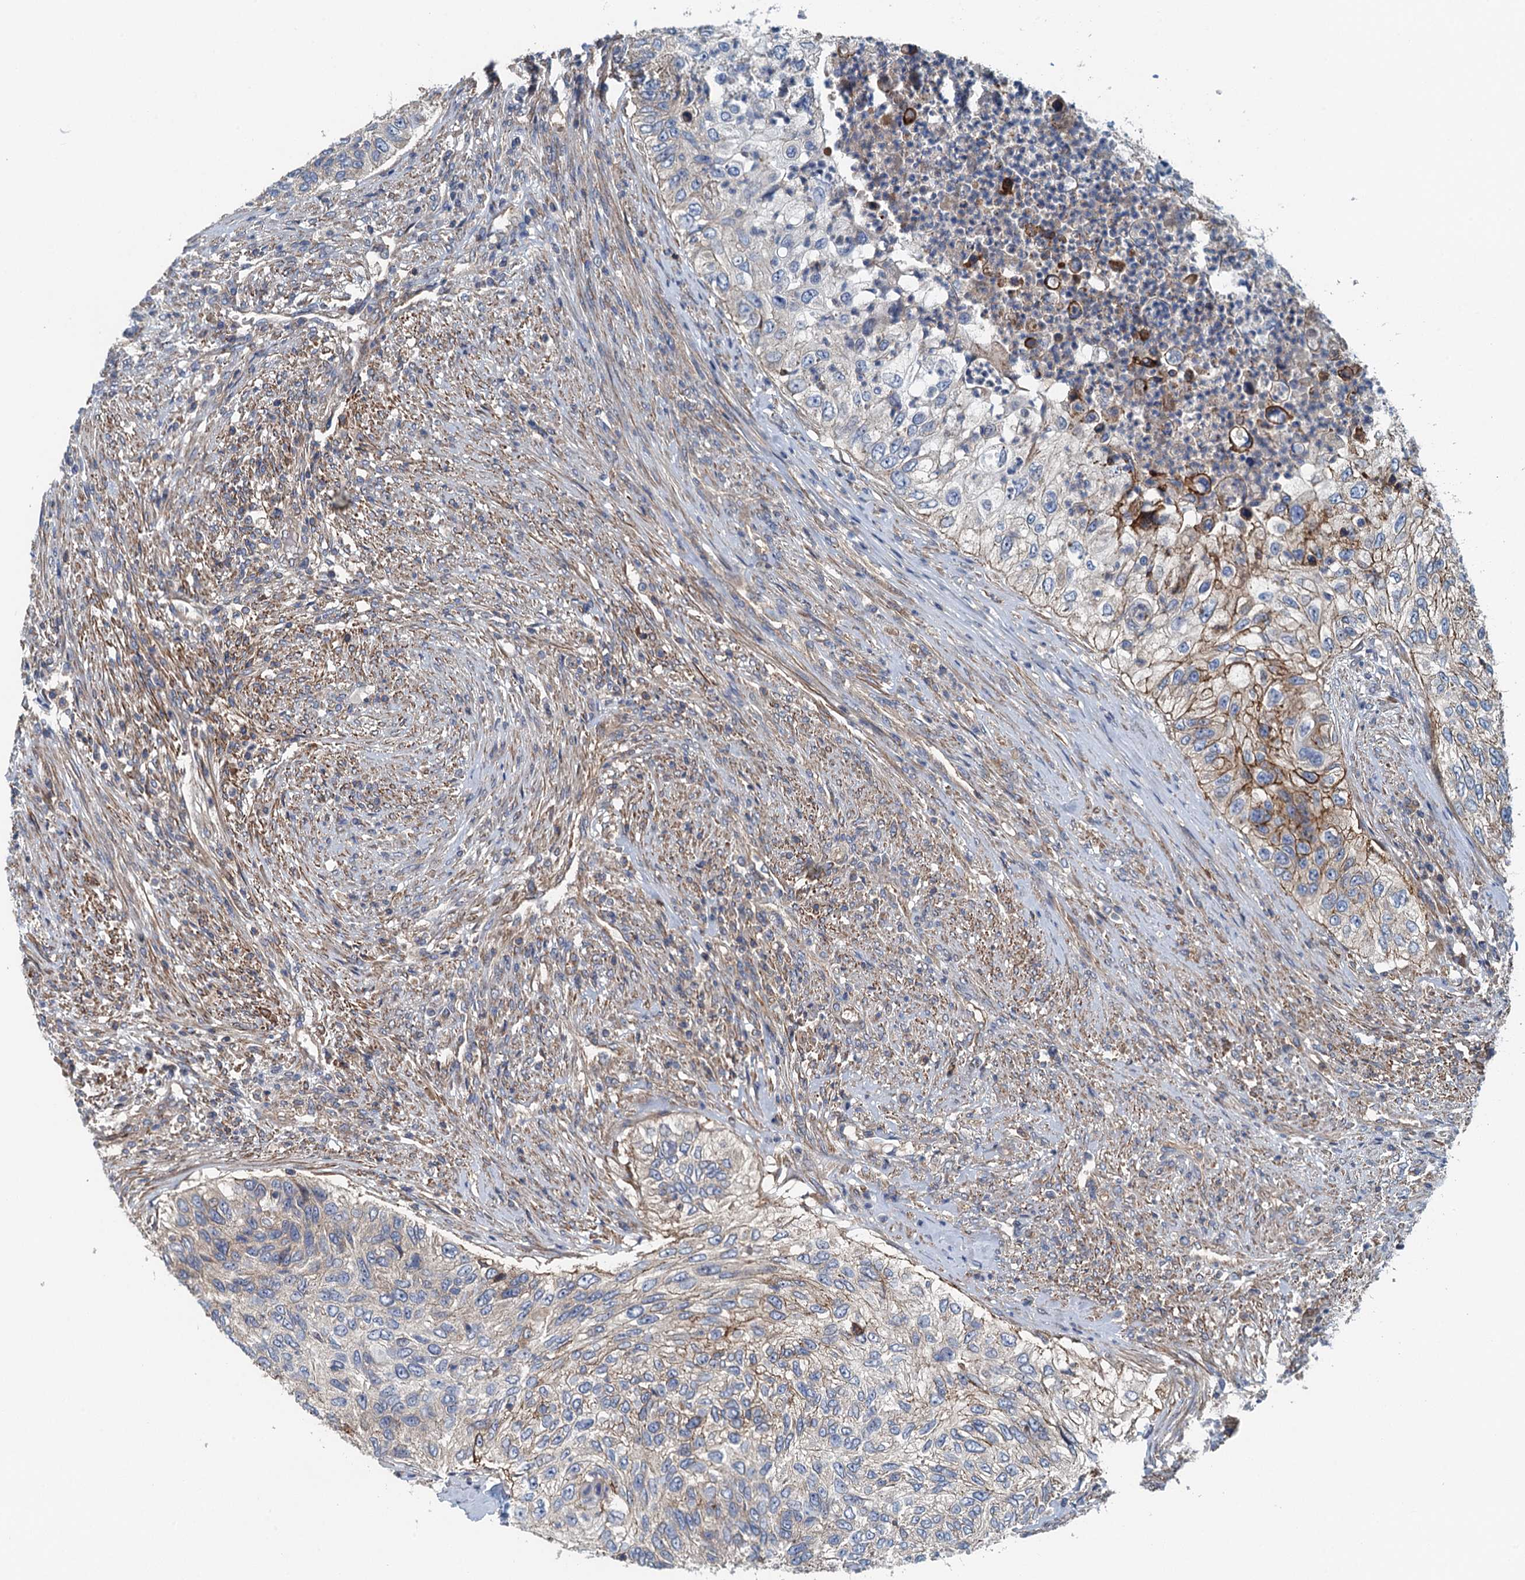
{"staining": {"intensity": "moderate", "quantity": "25%-75%", "location": "cytoplasmic/membranous"}, "tissue": "urothelial cancer", "cell_type": "Tumor cells", "image_type": "cancer", "snomed": [{"axis": "morphology", "description": "Urothelial carcinoma, High grade"}, {"axis": "topography", "description": "Urinary bladder"}], "caption": "A brown stain labels moderate cytoplasmic/membranous positivity of a protein in human urothelial carcinoma (high-grade) tumor cells.", "gene": "PPP1R14D", "patient": {"sex": "female", "age": 60}}